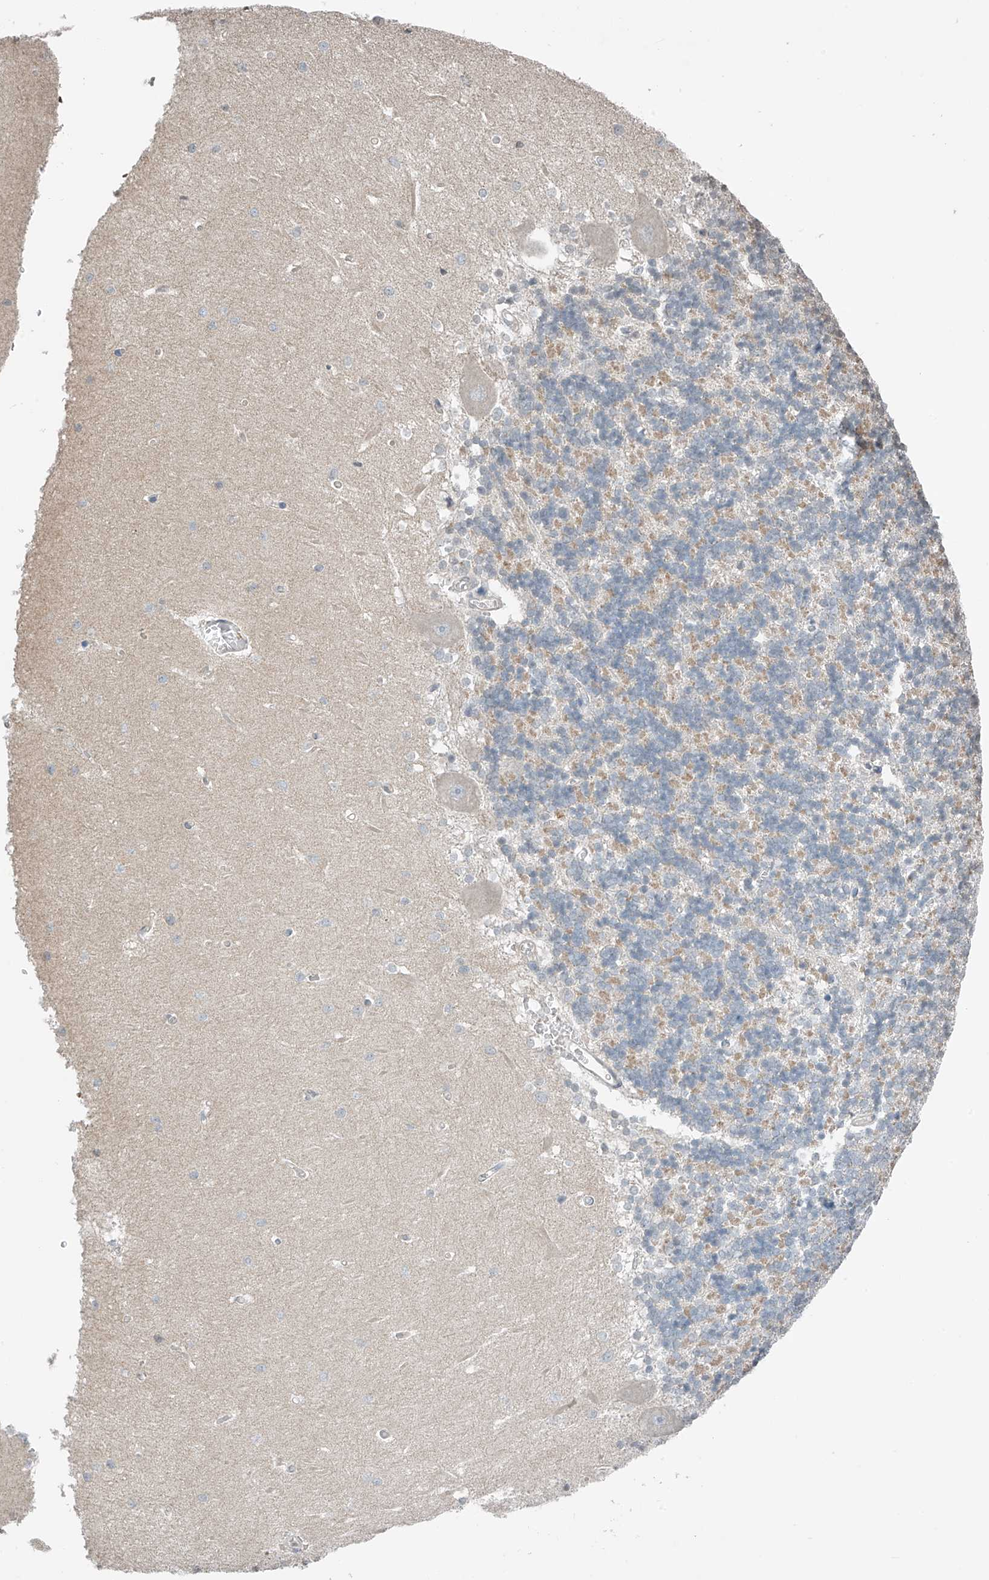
{"staining": {"intensity": "weak", "quantity": ">75%", "location": "cytoplasmic/membranous"}, "tissue": "cerebellum", "cell_type": "Cells in granular layer", "image_type": "normal", "snomed": [{"axis": "morphology", "description": "Normal tissue, NOS"}, {"axis": "topography", "description": "Cerebellum"}], "caption": "Human cerebellum stained for a protein (brown) exhibits weak cytoplasmic/membranous positive staining in approximately >75% of cells in granular layer.", "gene": "HOXA11", "patient": {"sex": "male", "age": 37}}